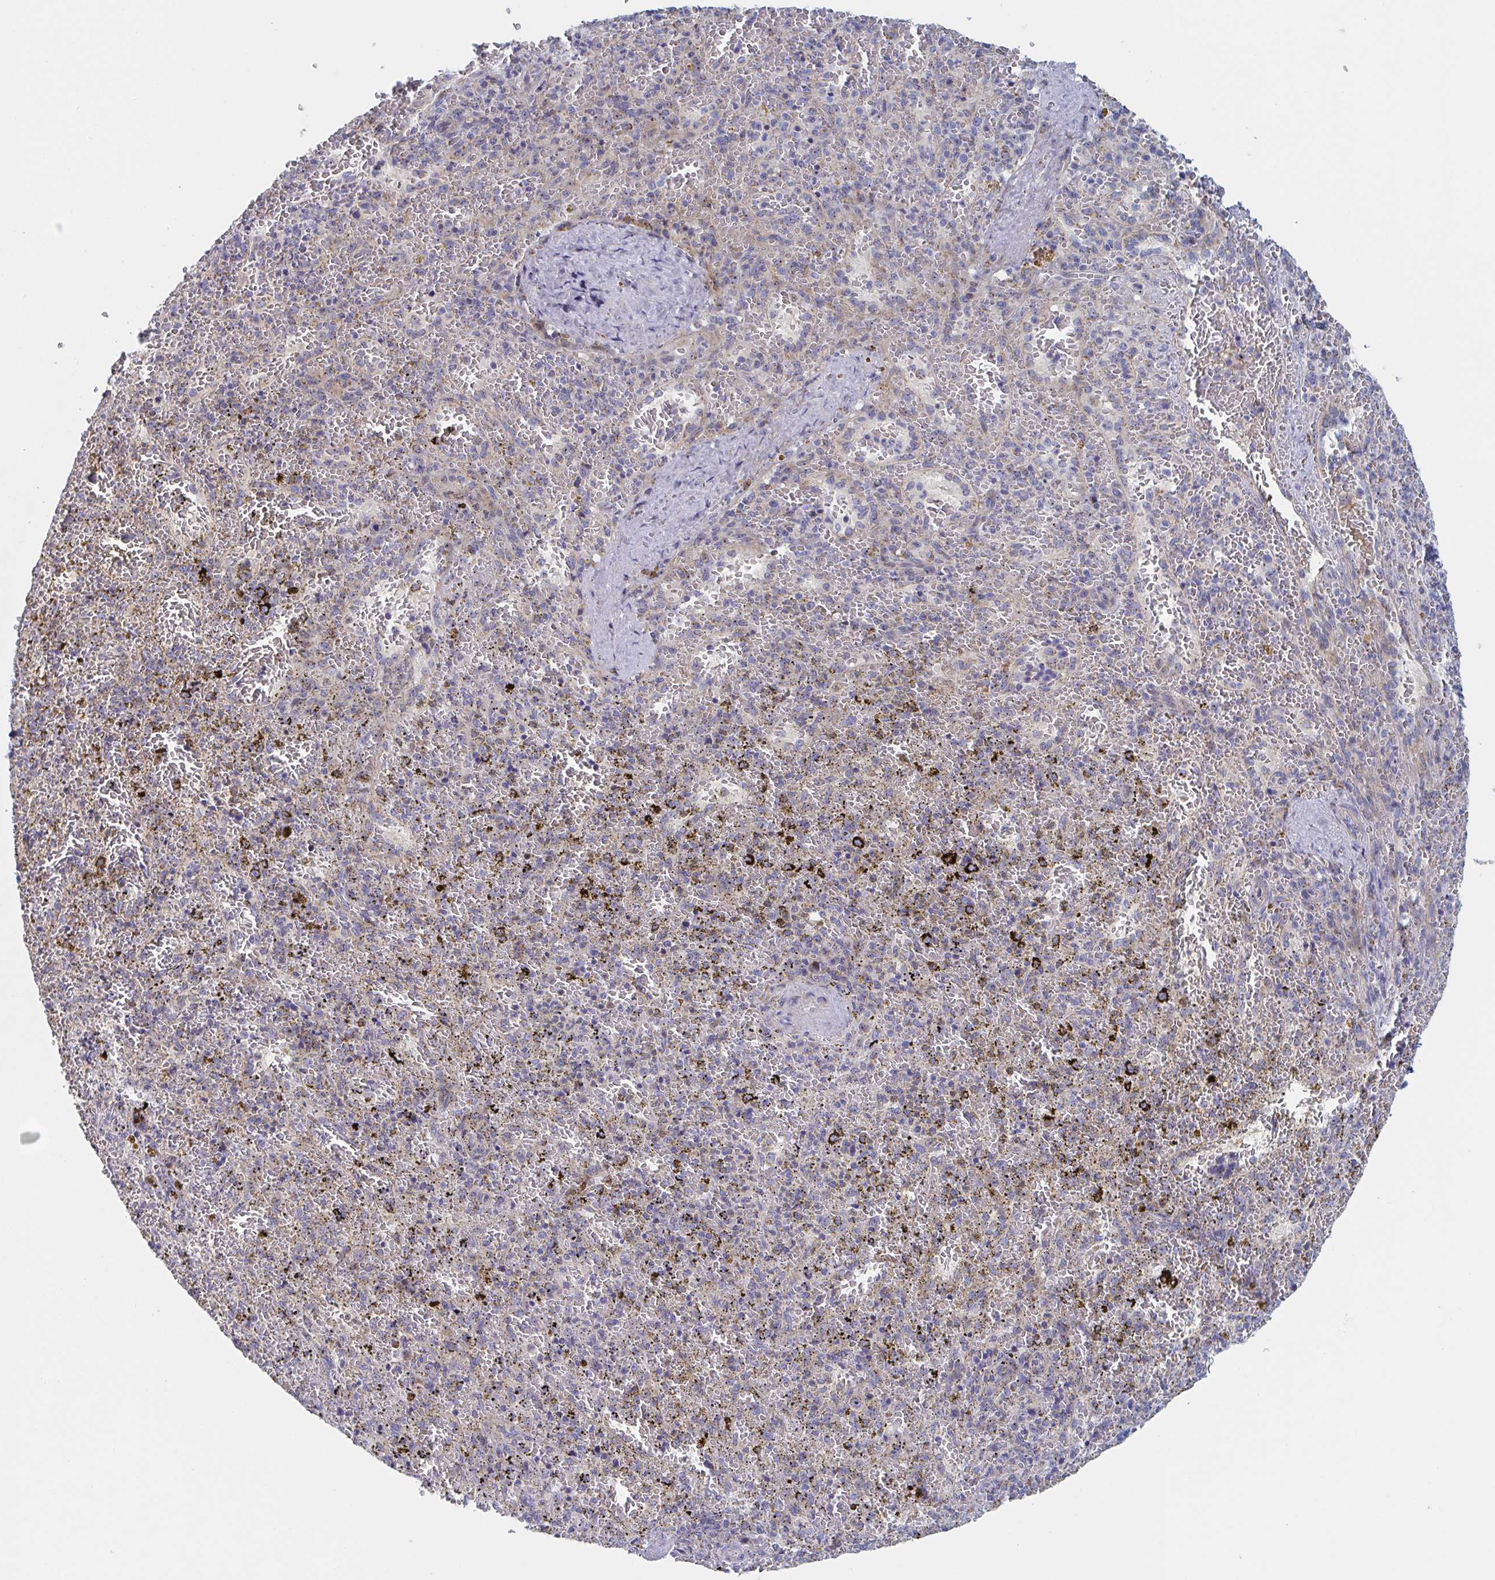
{"staining": {"intensity": "strong", "quantity": "<25%", "location": "cytoplasmic/membranous"}, "tissue": "spleen", "cell_type": "Cells in red pulp", "image_type": "normal", "snomed": [{"axis": "morphology", "description": "Normal tissue, NOS"}, {"axis": "topography", "description": "Spleen"}], "caption": "Protein expression analysis of unremarkable spleen shows strong cytoplasmic/membranous staining in about <25% of cells in red pulp. The protein is stained brown, and the nuclei are stained in blue (DAB (3,3'-diaminobenzidine) IHC with brightfield microscopy, high magnification).", "gene": "MRPL53", "patient": {"sex": "female", "age": 50}}